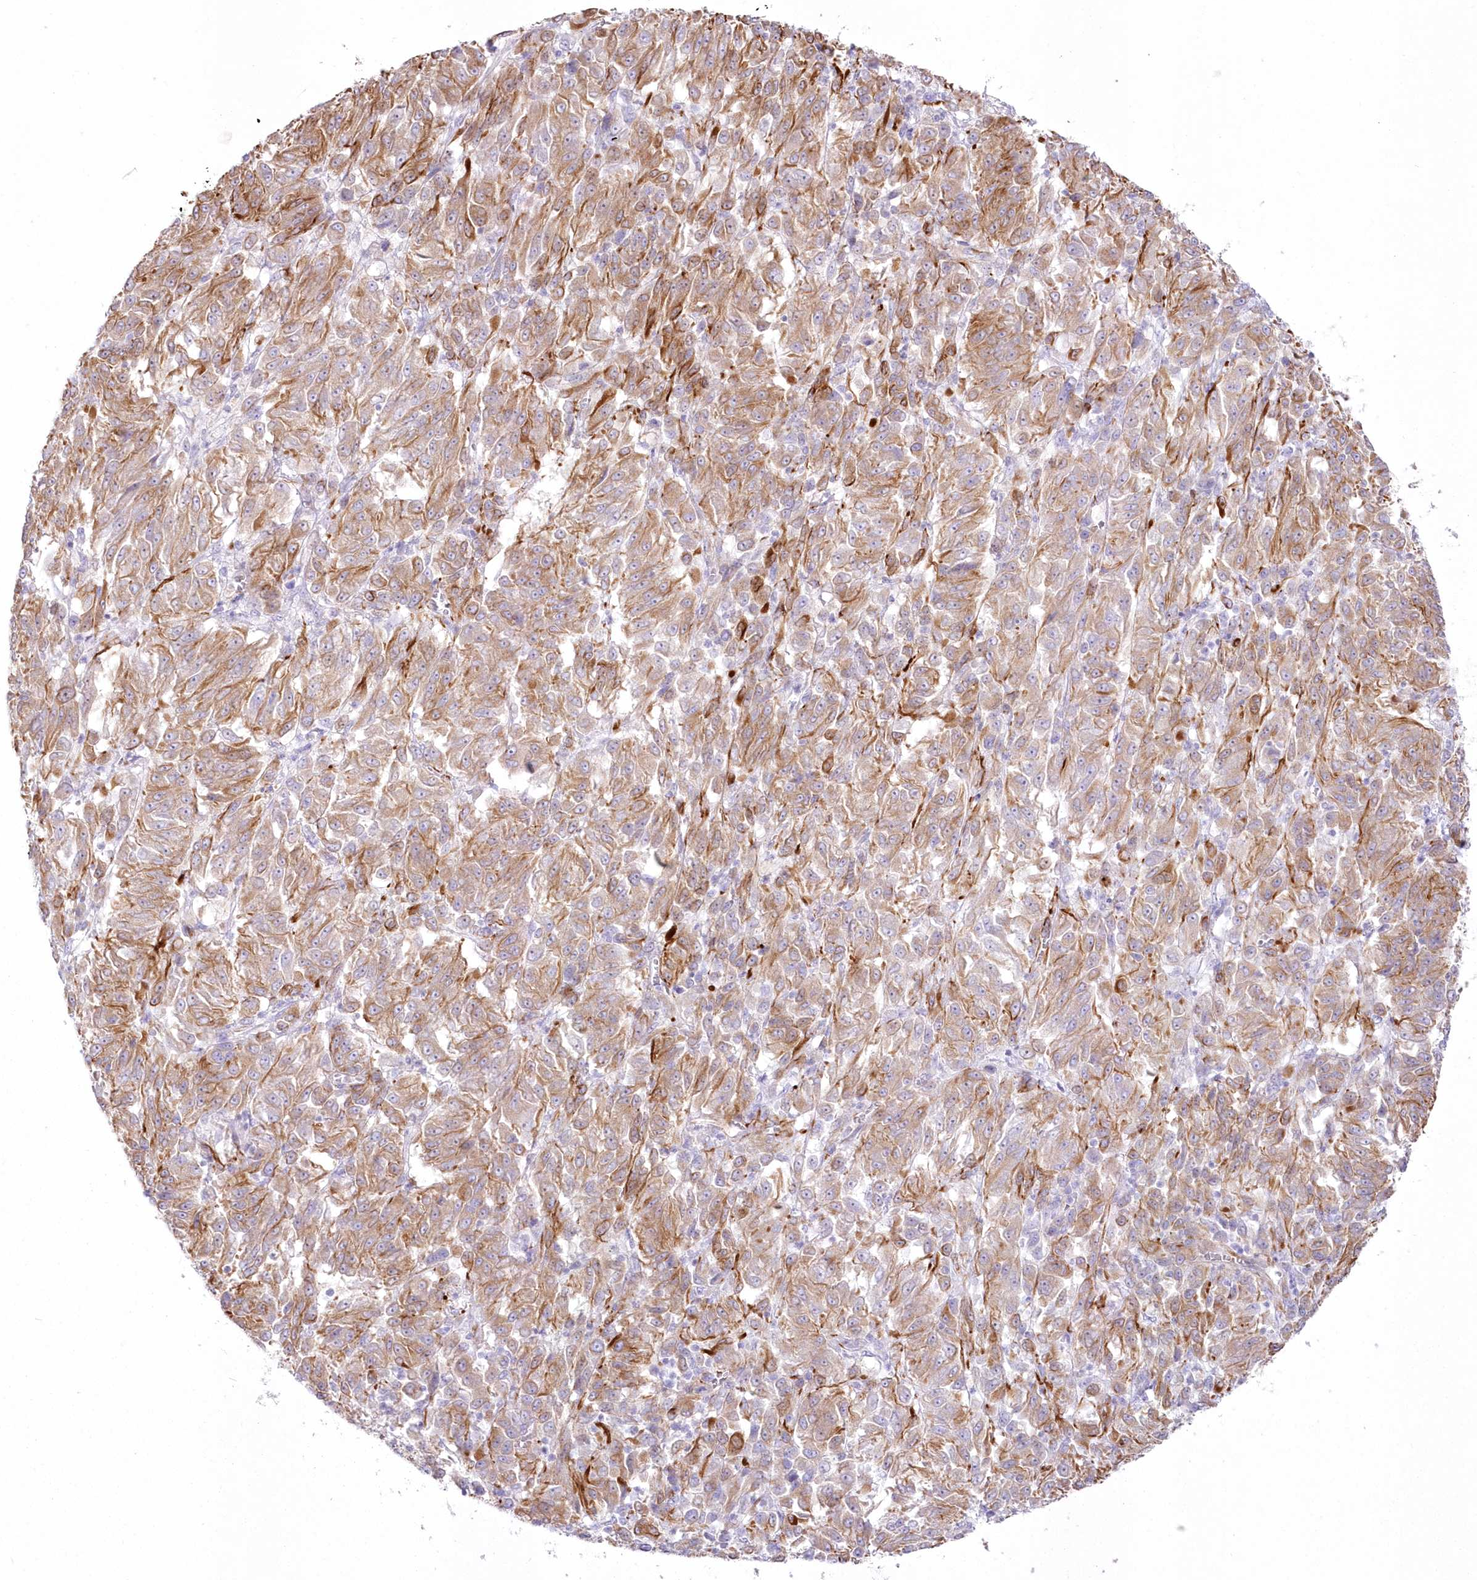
{"staining": {"intensity": "moderate", "quantity": ">75%", "location": "cytoplasmic/membranous"}, "tissue": "melanoma", "cell_type": "Tumor cells", "image_type": "cancer", "snomed": [{"axis": "morphology", "description": "Malignant melanoma, Metastatic site"}, {"axis": "topography", "description": "Lung"}], "caption": "This image demonstrates malignant melanoma (metastatic site) stained with immunohistochemistry (IHC) to label a protein in brown. The cytoplasmic/membranous of tumor cells show moderate positivity for the protein. Nuclei are counter-stained blue.", "gene": "ZNF843", "patient": {"sex": "male", "age": 64}}